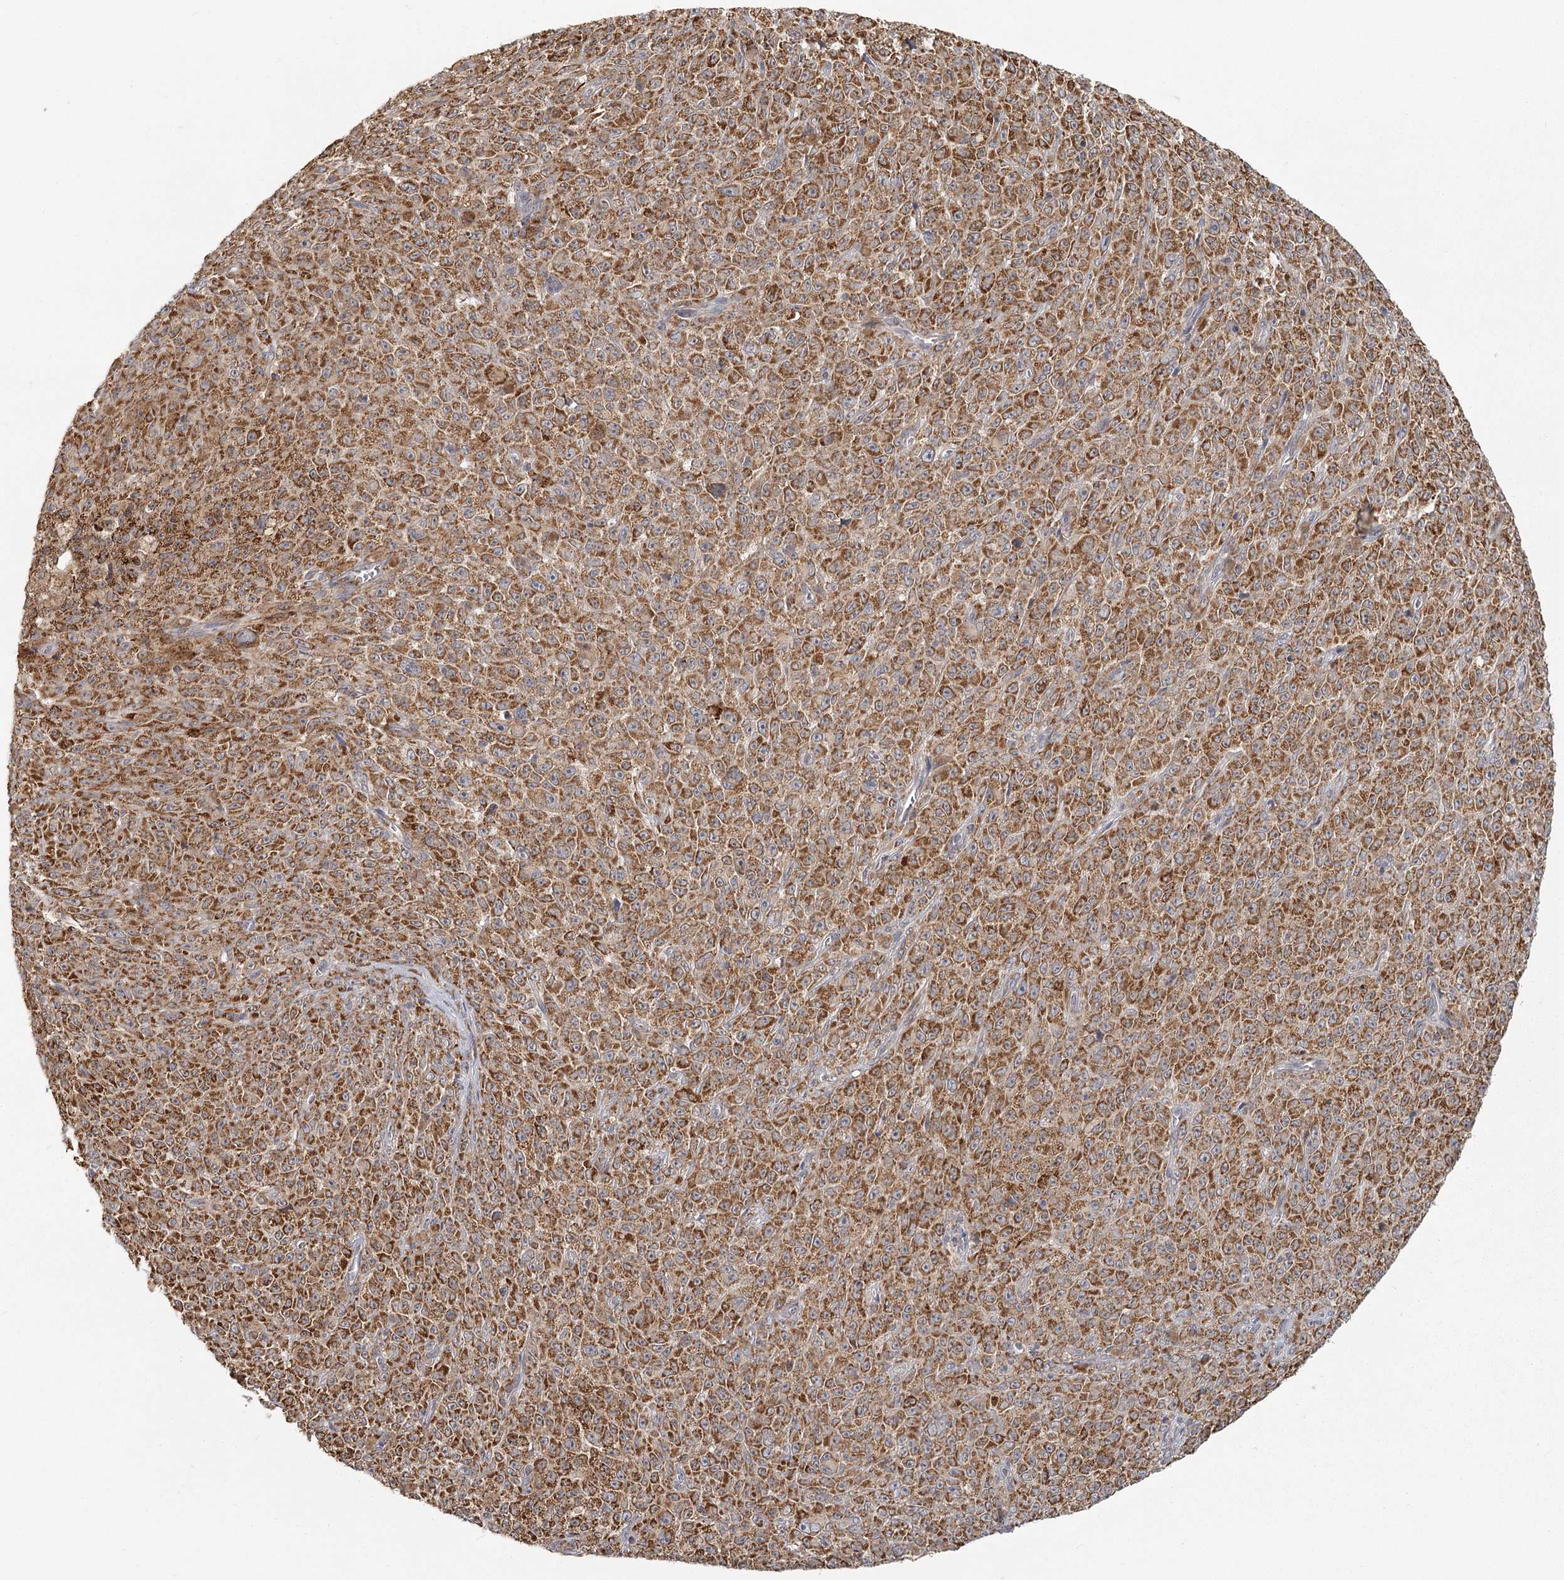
{"staining": {"intensity": "moderate", "quantity": ">75%", "location": "cytoplasmic/membranous"}, "tissue": "melanoma", "cell_type": "Tumor cells", "image_type": "cancer", "snomed": [{"axis": "morphology", "description": "Malignant melanoma, NOS"}, {"axis": "topography", "description": "Skin"}], "caption": "IHC staining of melanoma, which exhibits medium levels of moderate cytoplasmic/membranous positivity in about >75% of tumor cells indicating moderate cytoplasmic/membranous protein positivity. The staining was performed using DAB (brown) for protein detection and nuclei were counterstained in hematoxylin (blue).", "gene": "LACTB", "patient": {"sex": "female", "age": 82}}